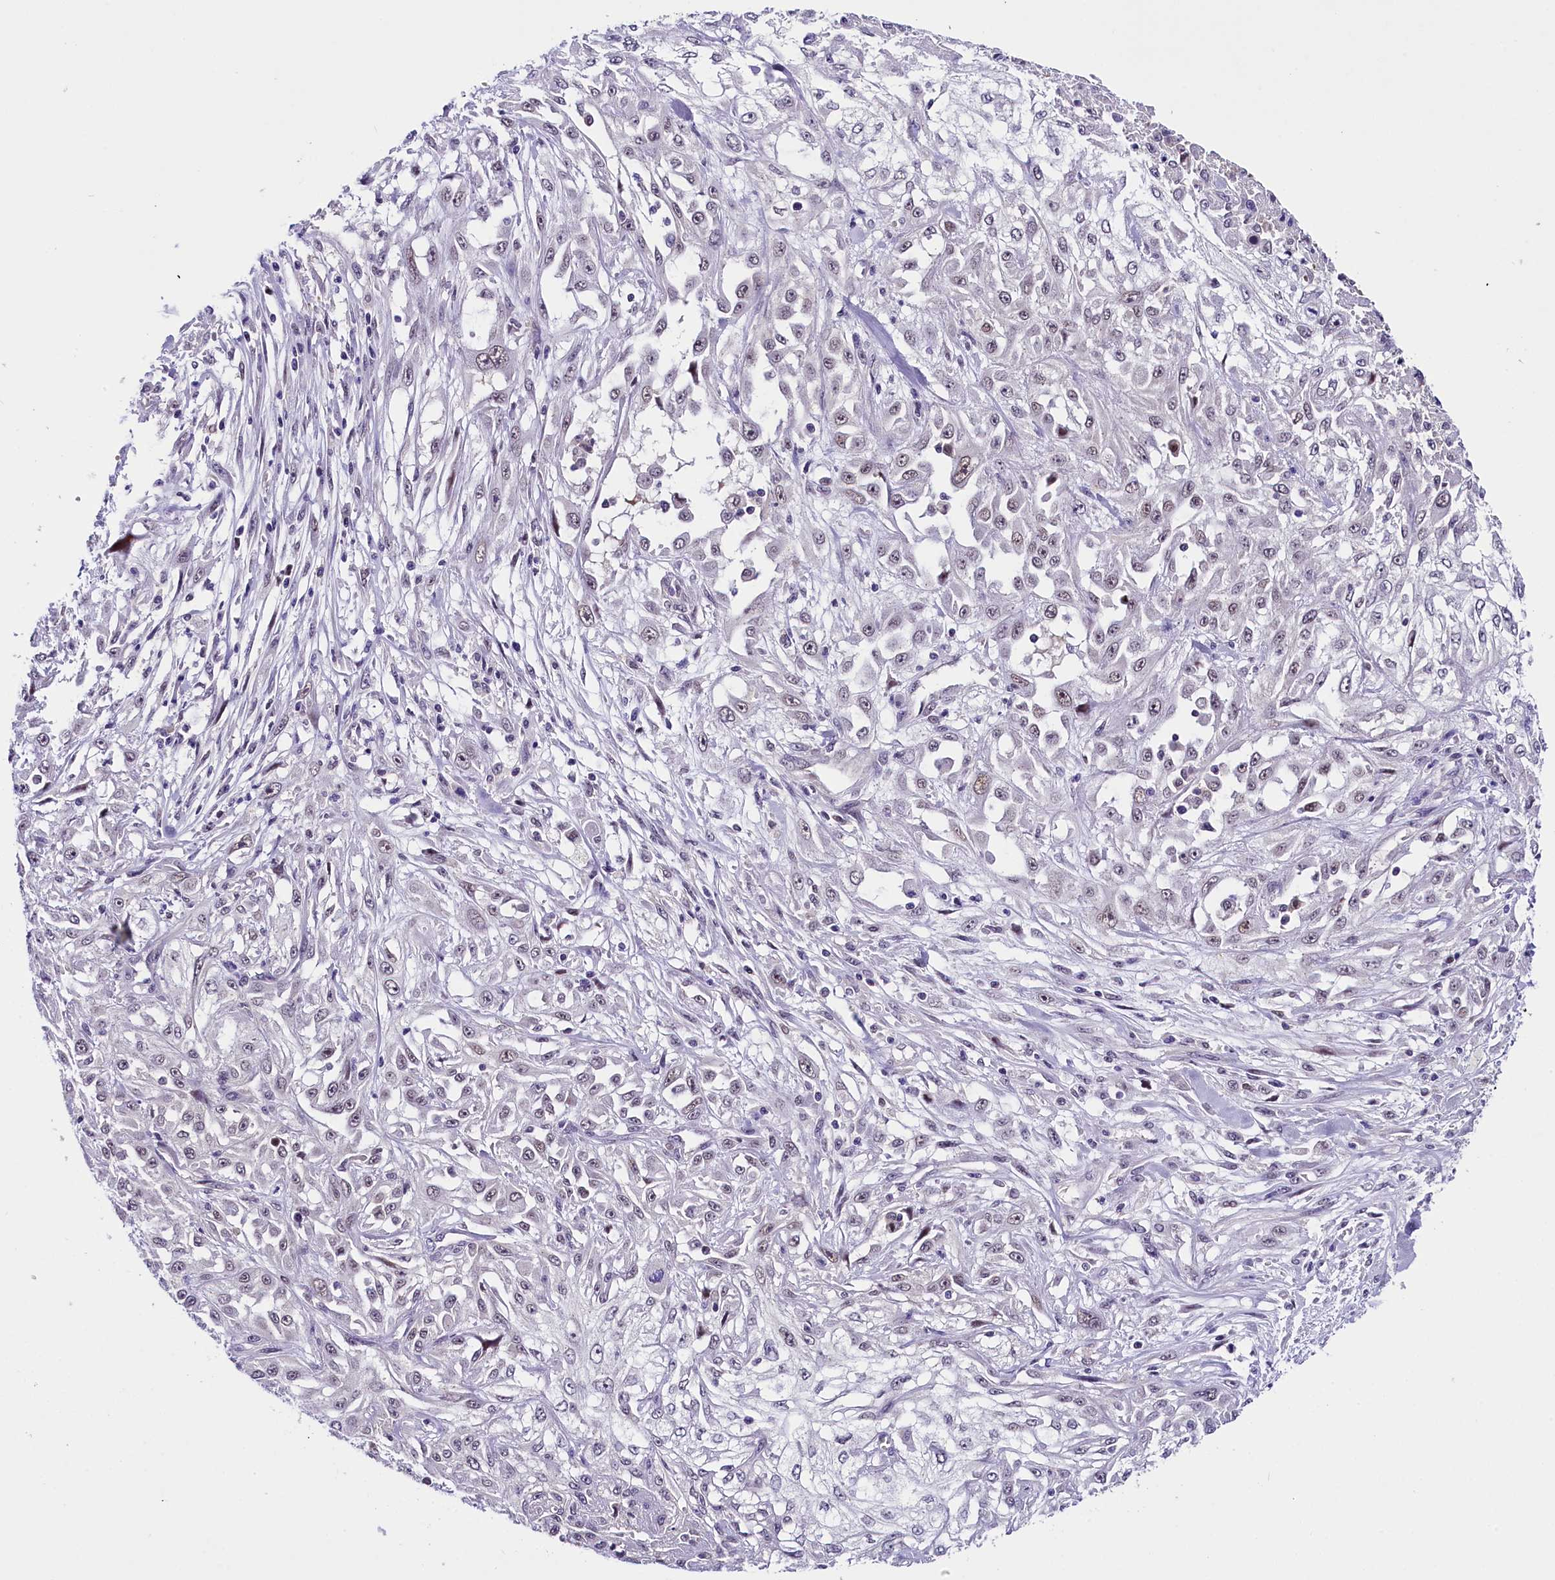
{"staining": {"intensity": "negative", "quantity": "none", "location": "none"}, "tissue": "skin cancer", "cell_type": "Tumor cells", "image_type": "cancer", "snomed": [{"axis": "morphology", "description": "Squamous cell carcinoma, NOS"}, {"axis": "morphology", "description": "Squamous cell carcinoma, metastatic, NOS"}, {"axis": "topography", "description": "Skin"}, {"axis": "topography", "description": "Lymph node"}], "caption": "High magnification brightfield microscopy of skin cancer (squamous cell carcinoma) stained with DAB (3,3'-diaminobenzidine) (brown) and counterstained with hematoxylin (blue): tumor cells show no significant staining.", "gene": "IQCN", "patient": {"sex": "male", "age": 75}}